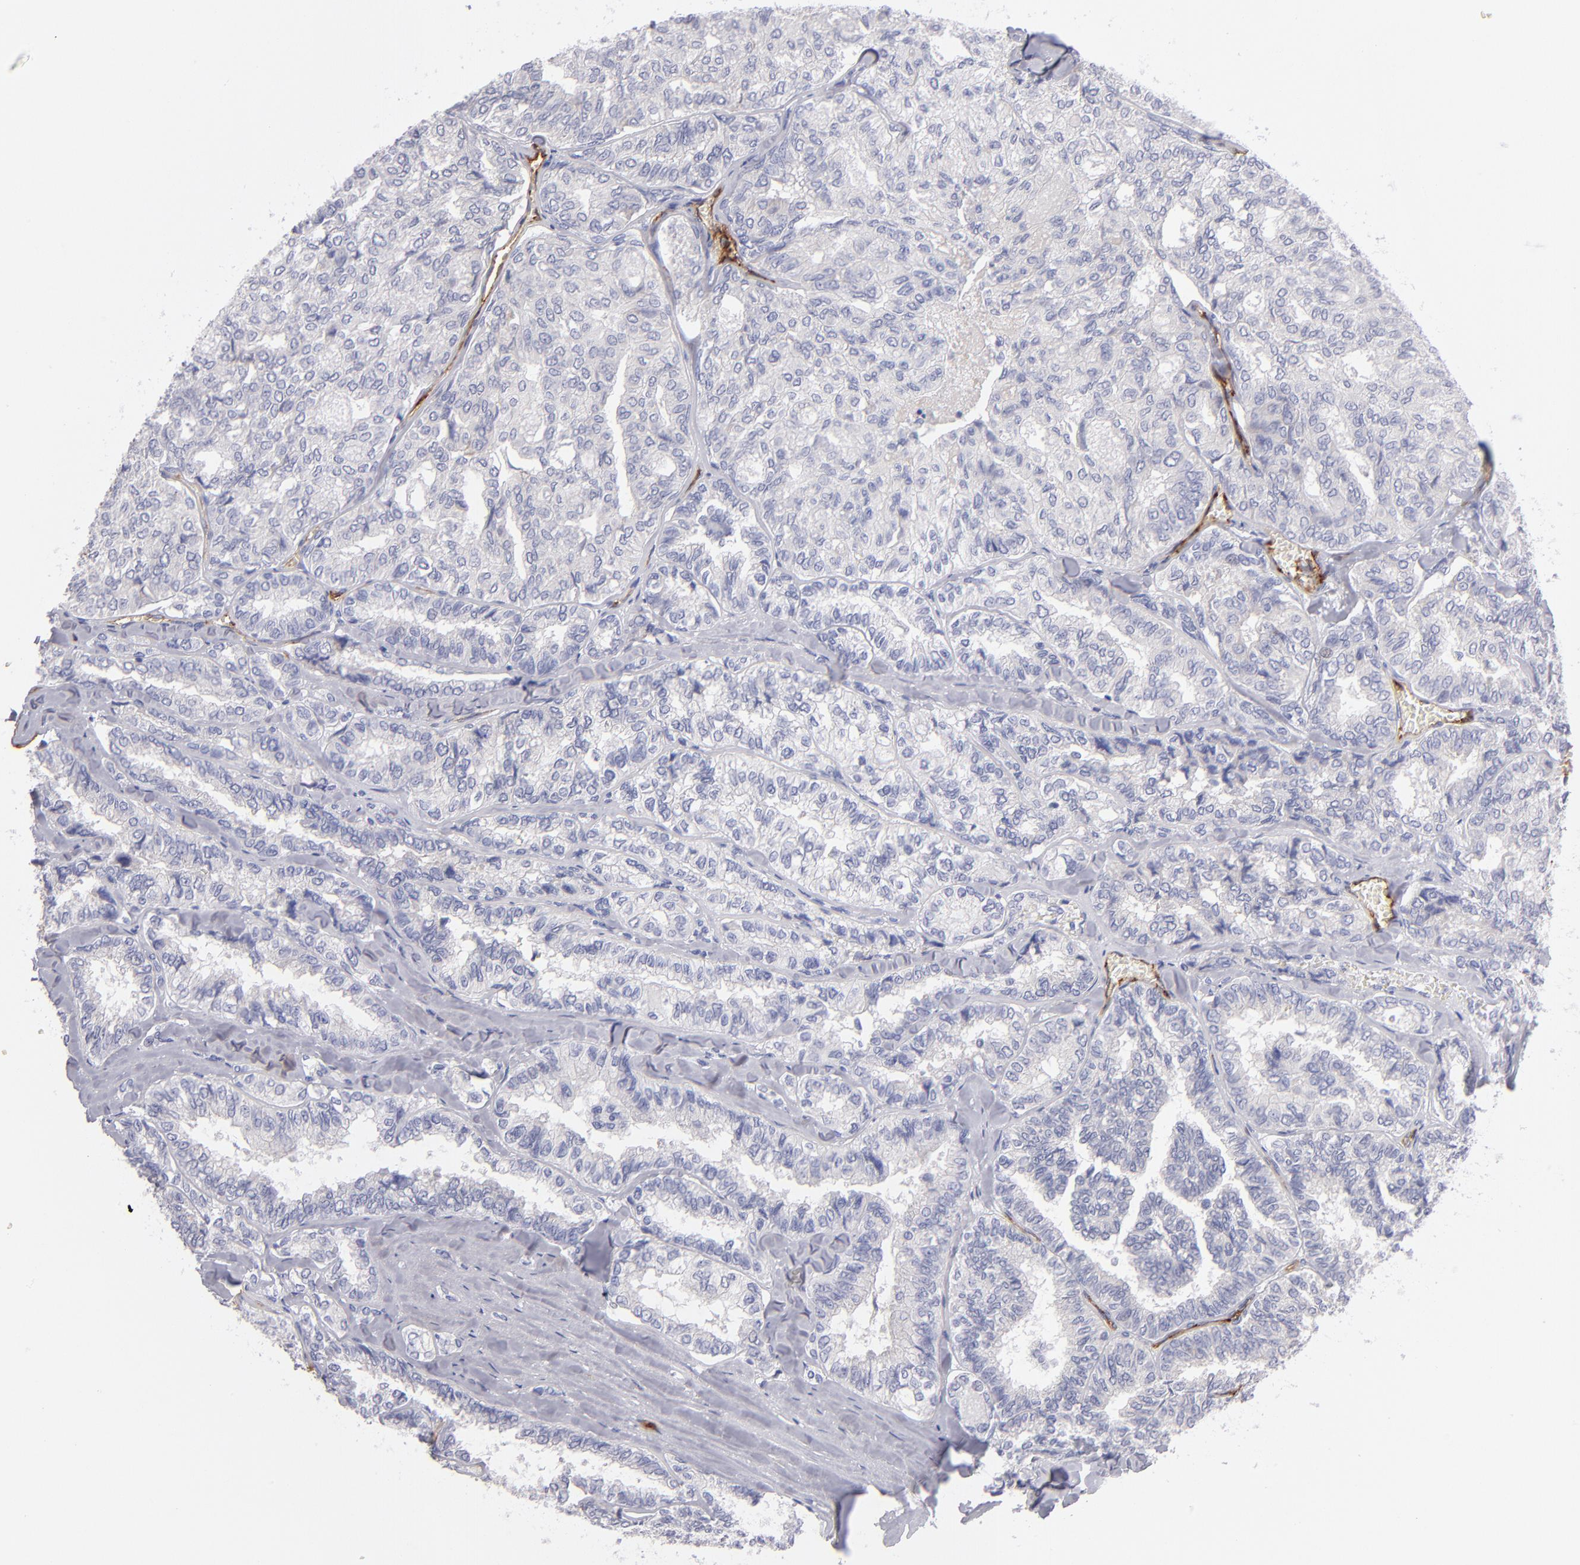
{"staining": {"intensity": "negative", "quantity": "none", "location": "none"}, "tissue": "thyroid cancer", "cell_type": "Tumor cells", "image_type": "cancer", "snomed": [{"axis": "morphology", "description": "Papillary adenocarcinoma, NOS"}, {"axis": "topography", "description": "Thyroid gland"}], "caption": "The histopathology image demonstrates no significant expression in tumor cells of thyroid papillary adenocarcinoma.", "gene": "PLVAP", "patient": {"sex": "female", "age": 35}}